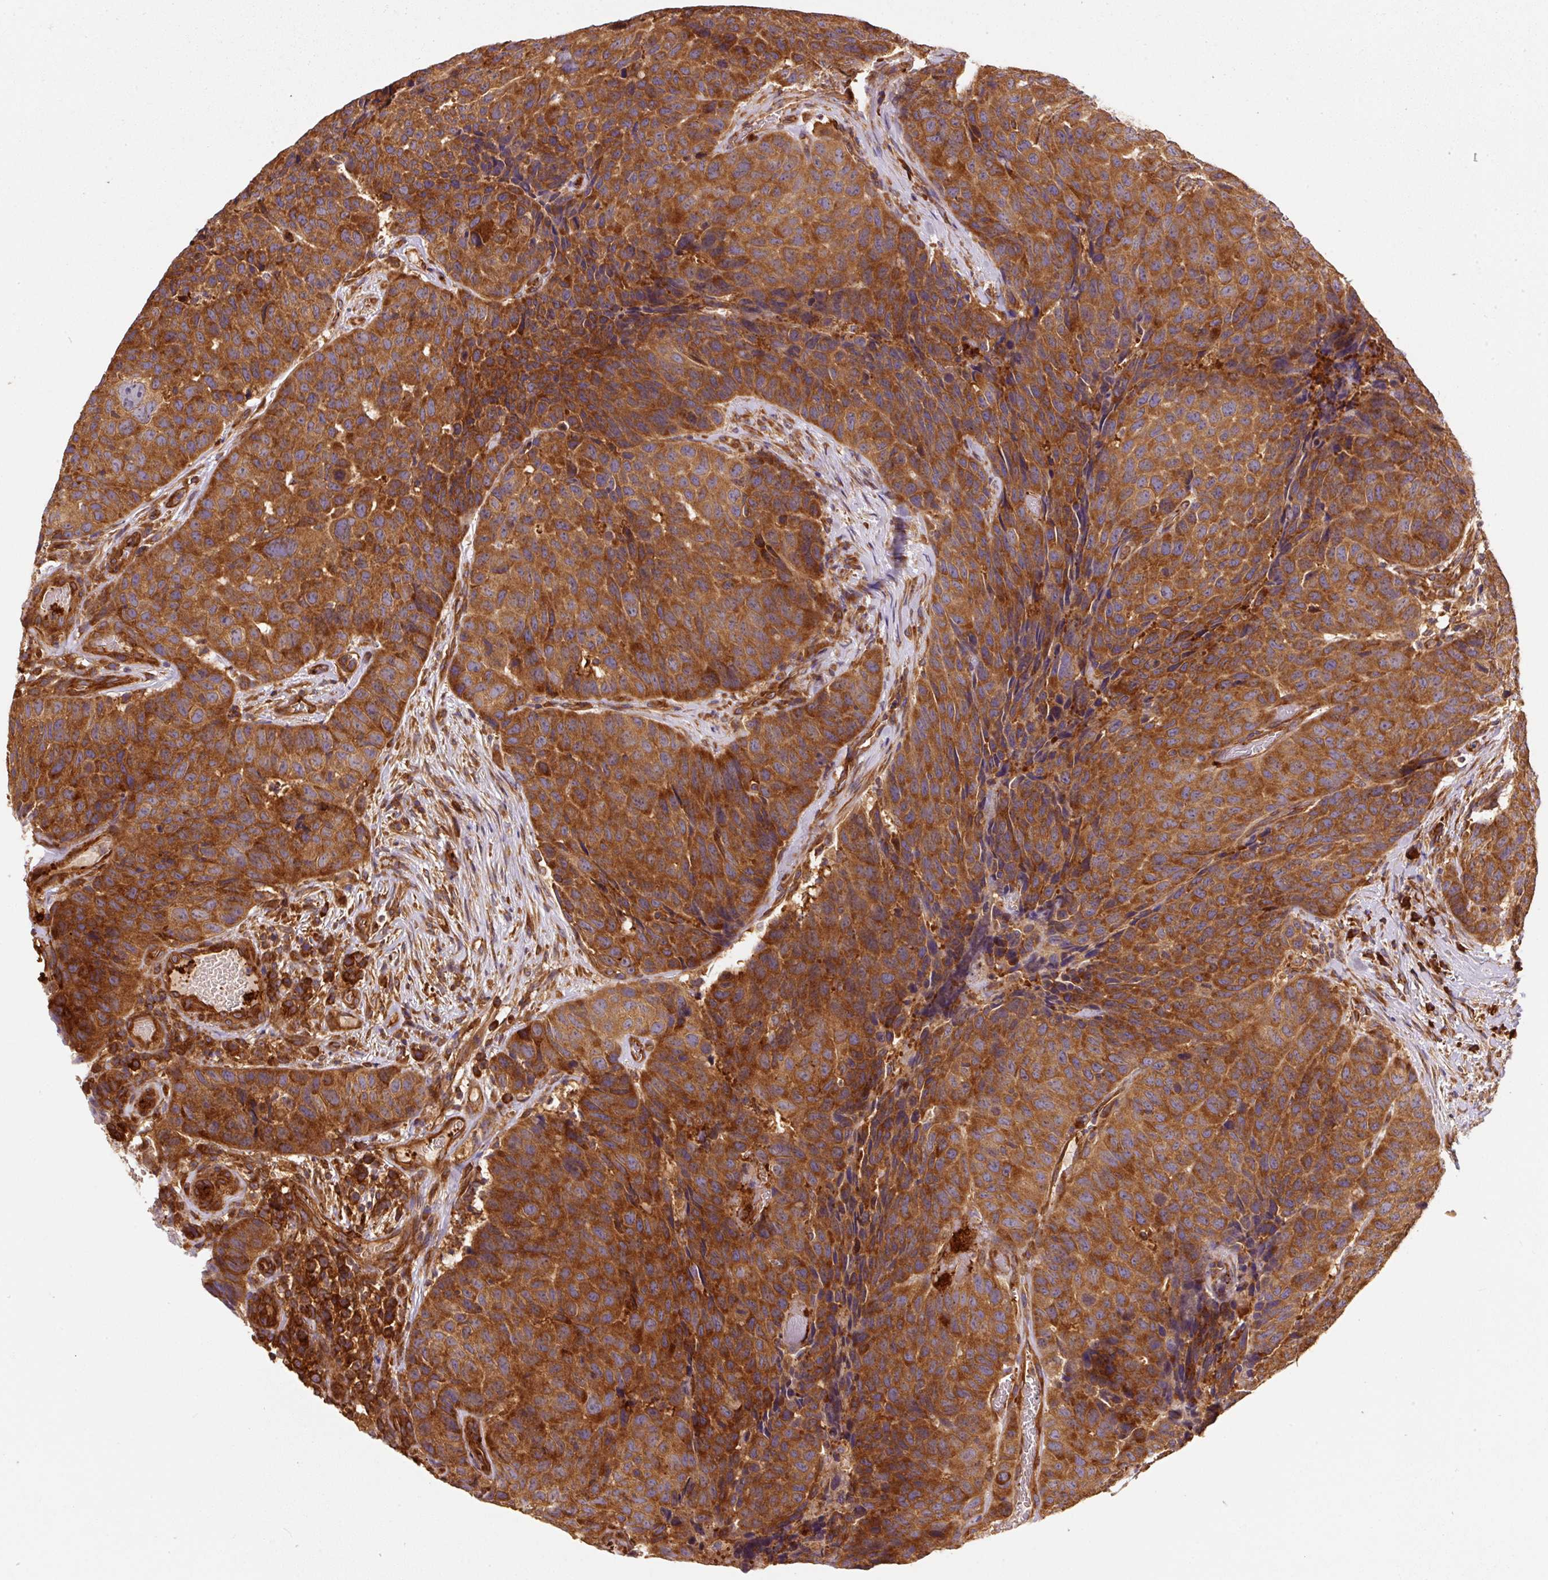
{"staining": {"intensity": "strong", "quantity": ">75%", "location": "cytoplasmic/membranous"}, "tissue": "head and neck cancer", "cell_type": "Tumor cells", "image_type": "cancer", "snomed": [{"axis": "morphology", "description": "Squamous cell carcinoma, NOS"}, {"axis": "topography", "description": "Head-Neck"}], "caption": "This micrograph exhibits immunohistochemistry (IHC) staining of human squamous cell carcinoma (head and neck), with high strong cytoplasmic/membranous positivity in about >75% of tumor cells.", "gene": "EIF2S2", "patient": {"sex": "male", "age": 66}}